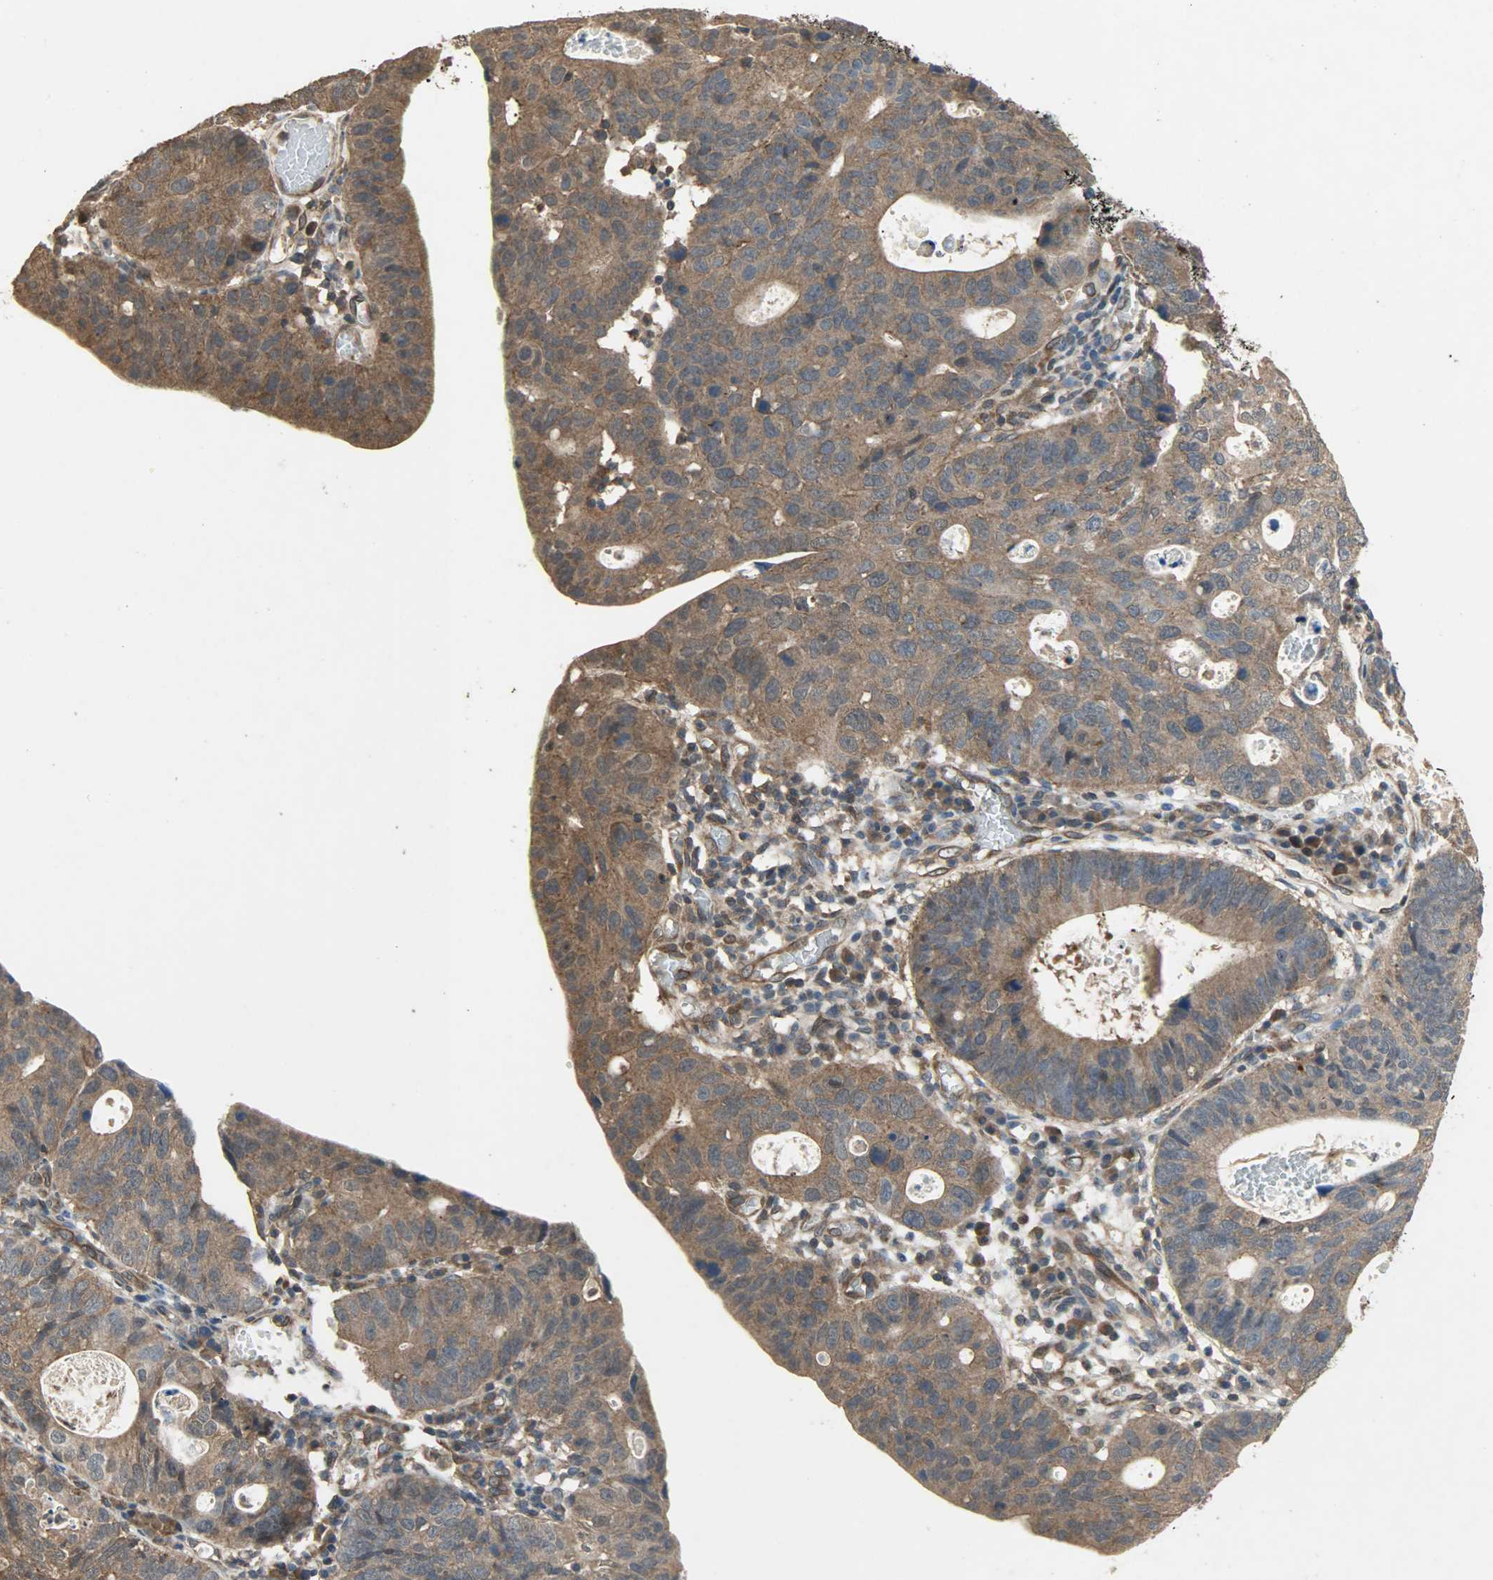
{"staining": {"intensity": "moderate", "quantity": ">75%", "location": "cytoplasmic/membranous"}, "tissue": "stomach cancer", "cell_type": "Tumor cells", "image_type": "cancer", "snomed": [{"axis": "morphology", "description": "Adenocarcinoma, NOS"}, {"axis": "topography", "description": "Stomach"}], "caption": "Immunohistochemical staining of stomach adenocarcinoma shows moderate cytoplasmic/membranous protein staining in approximately >75% of tumor cells.", "gene": "CDKN2C", "patient": {"sex": "male", "age": 59}}